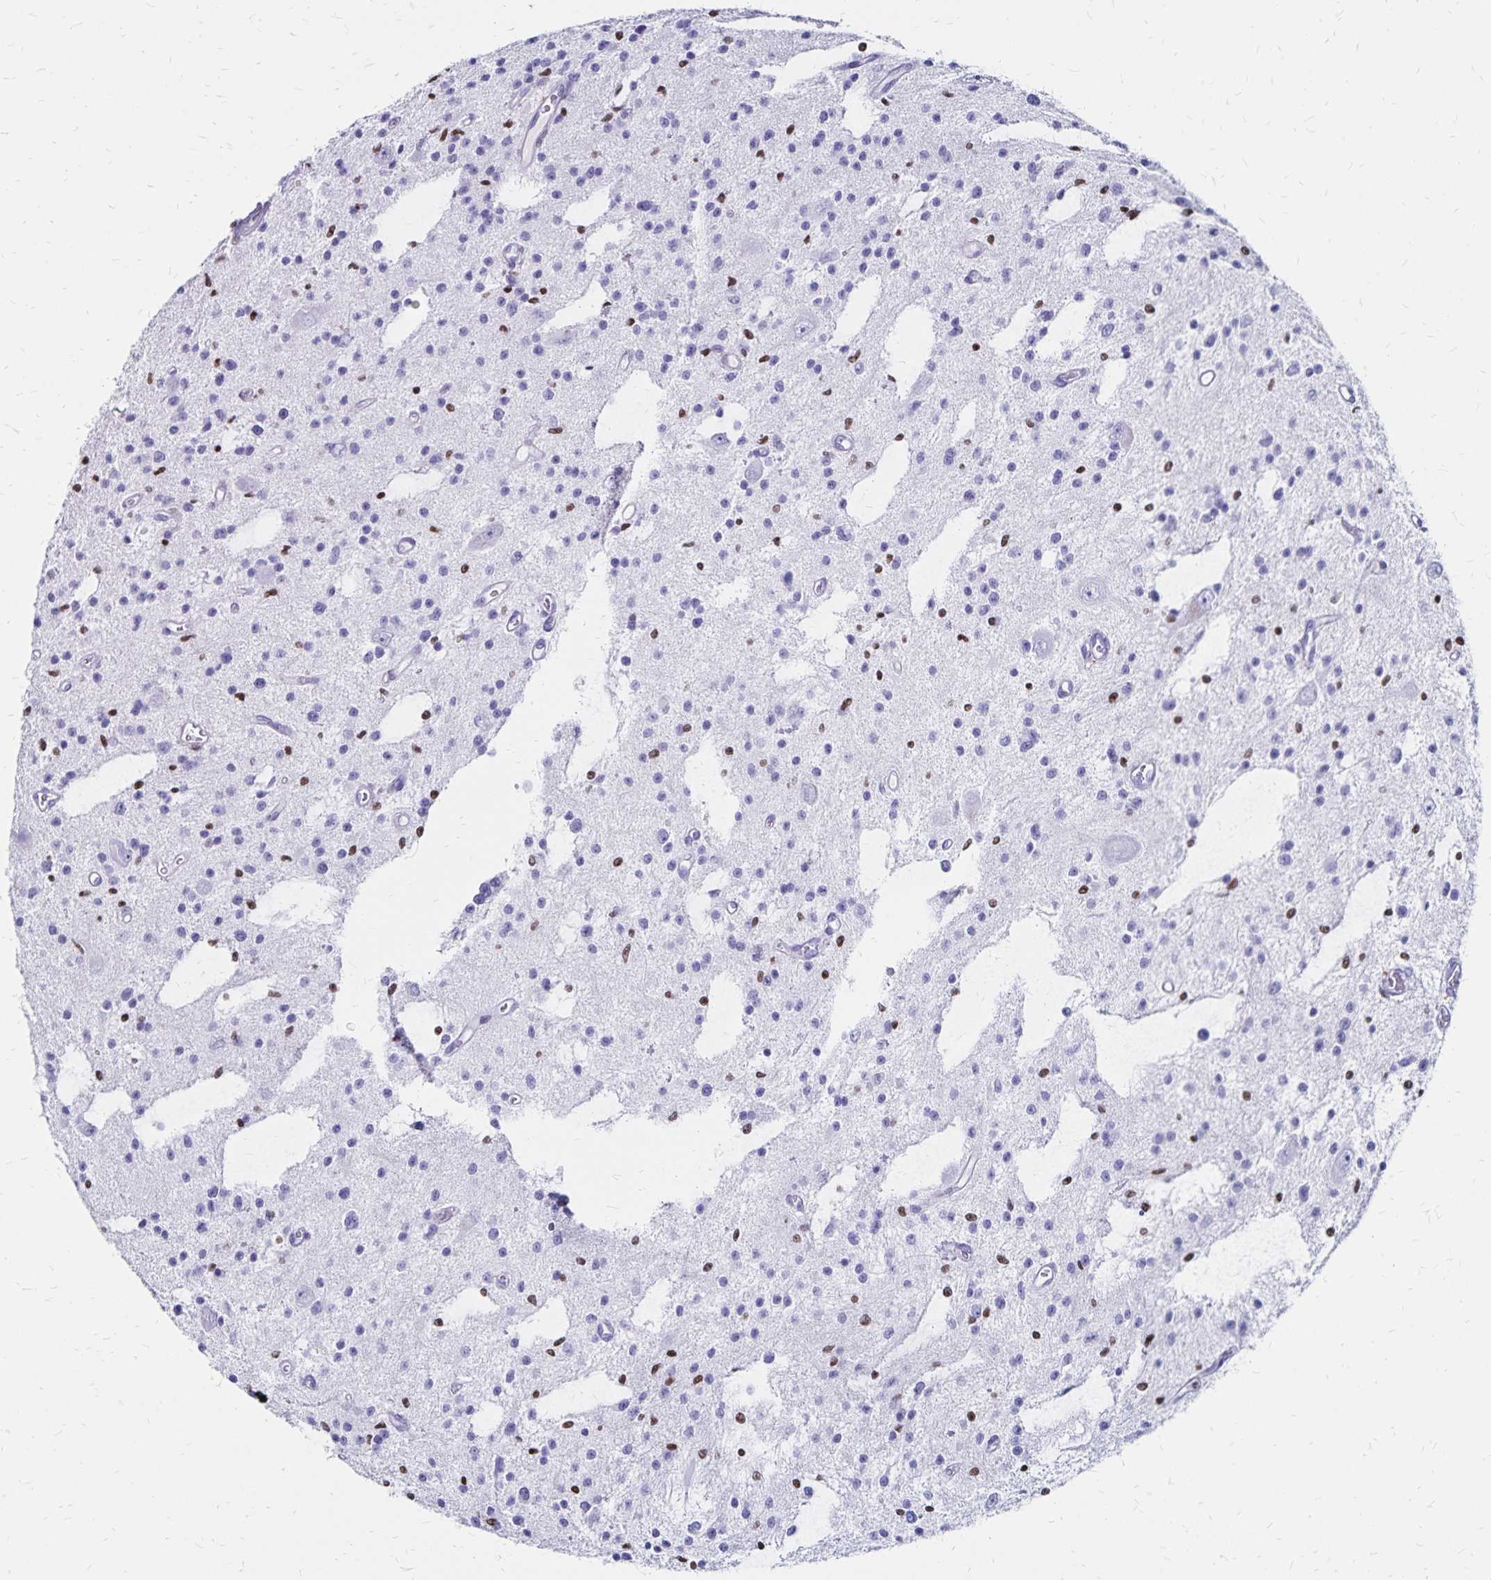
{"staining": {"intensity": "negative", "quantity": "none", "location": "none"}, "tissue": "glioma", "cell_type": "Tumor cells", "image_type": "cancer", "snomed": [{"axis": "morphology", "description": "Glioma, malignant, Low grade"}, {"axis": "topography", "description": "Brain"}], "caption": "There is no significant expression in tumor cells of glioma. The staining was performed using DAB to visualize the protein expression in brown, while the nuclei were stained in blue with hematoxylin (Magnification: 20x).", "gene": "IKZF1", "patient": {"sex": "male", "age": 43}}